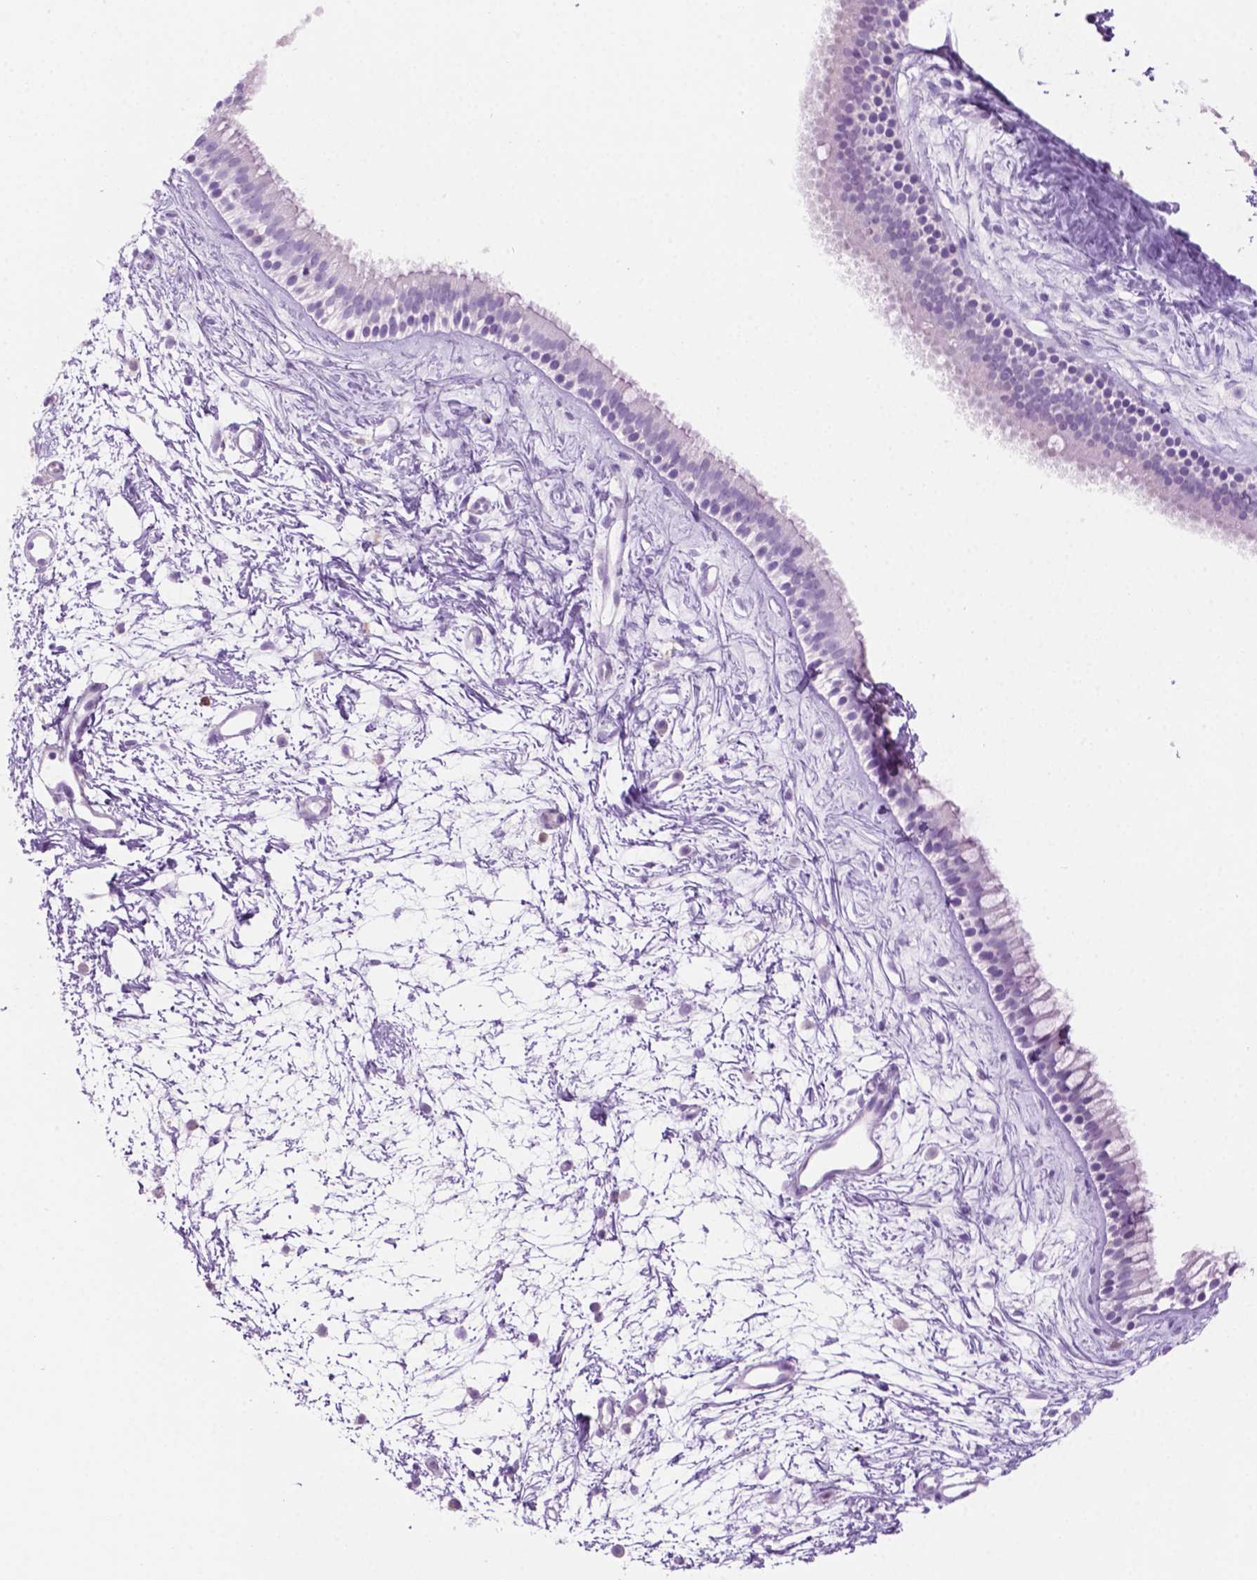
{"staining": {"intensity": "negative", "quantity": "none", "location": "none"}, "tissue": "nasopharynx", "cell_type": "Respiratory epithelial cells", "image_type": "normal", "snomed": [{"axis": "morphology", "description": "Normal tissue, NOS"}, {"axis": "topography", "description": "Nasopharynx"}], "caption": "This is an immunohistochemistry histopathology image of normal human nasopharynx. There is no expression in respiratory epithelial cells.", "gene": "GRIN2B", "patient": {"sex": "male", "age": 58}}